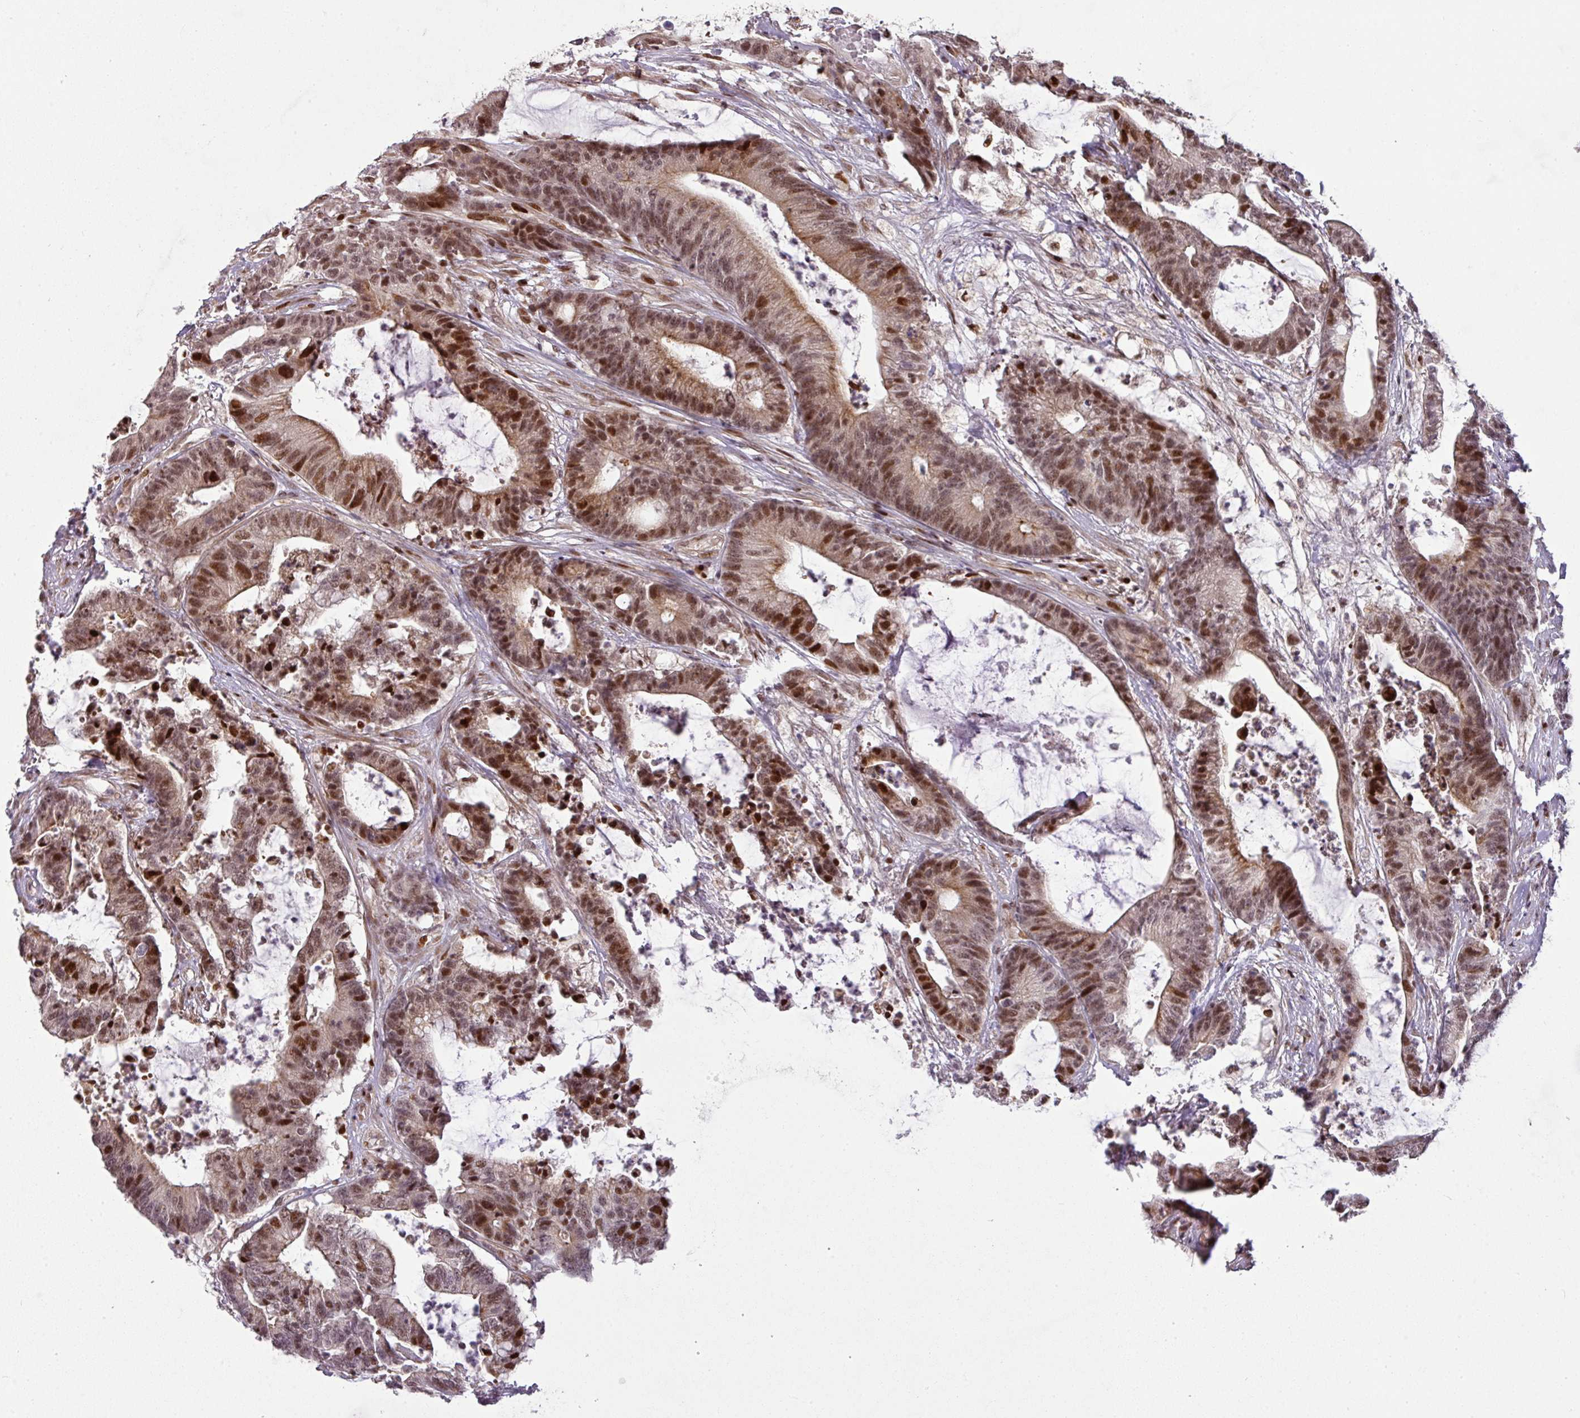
{"staining": {"intensity": "strong", "quantity": ">75%", "location": "cytoplasmic/membranous,nuclear"}, "tissue": "colorectal cancer", "cell_type": "Tumor cells", "image_type": "cancer", "snomed": [{"axis": "morphology", "description": "Adenocarcinoma, NOS"}, {"axis": "topography", "description": "Colon"}], "caption": "Adenocarcinoma (colorectal) tissue demonstrates strong cytoplasmic/membranous and nuclear positivity in about >75% of tumor cells The protein of interest is shown in brown color, while the nuclei are stained blue.", "gene": "MYSM1", "patient": {"sex": "female", "age": 84}}